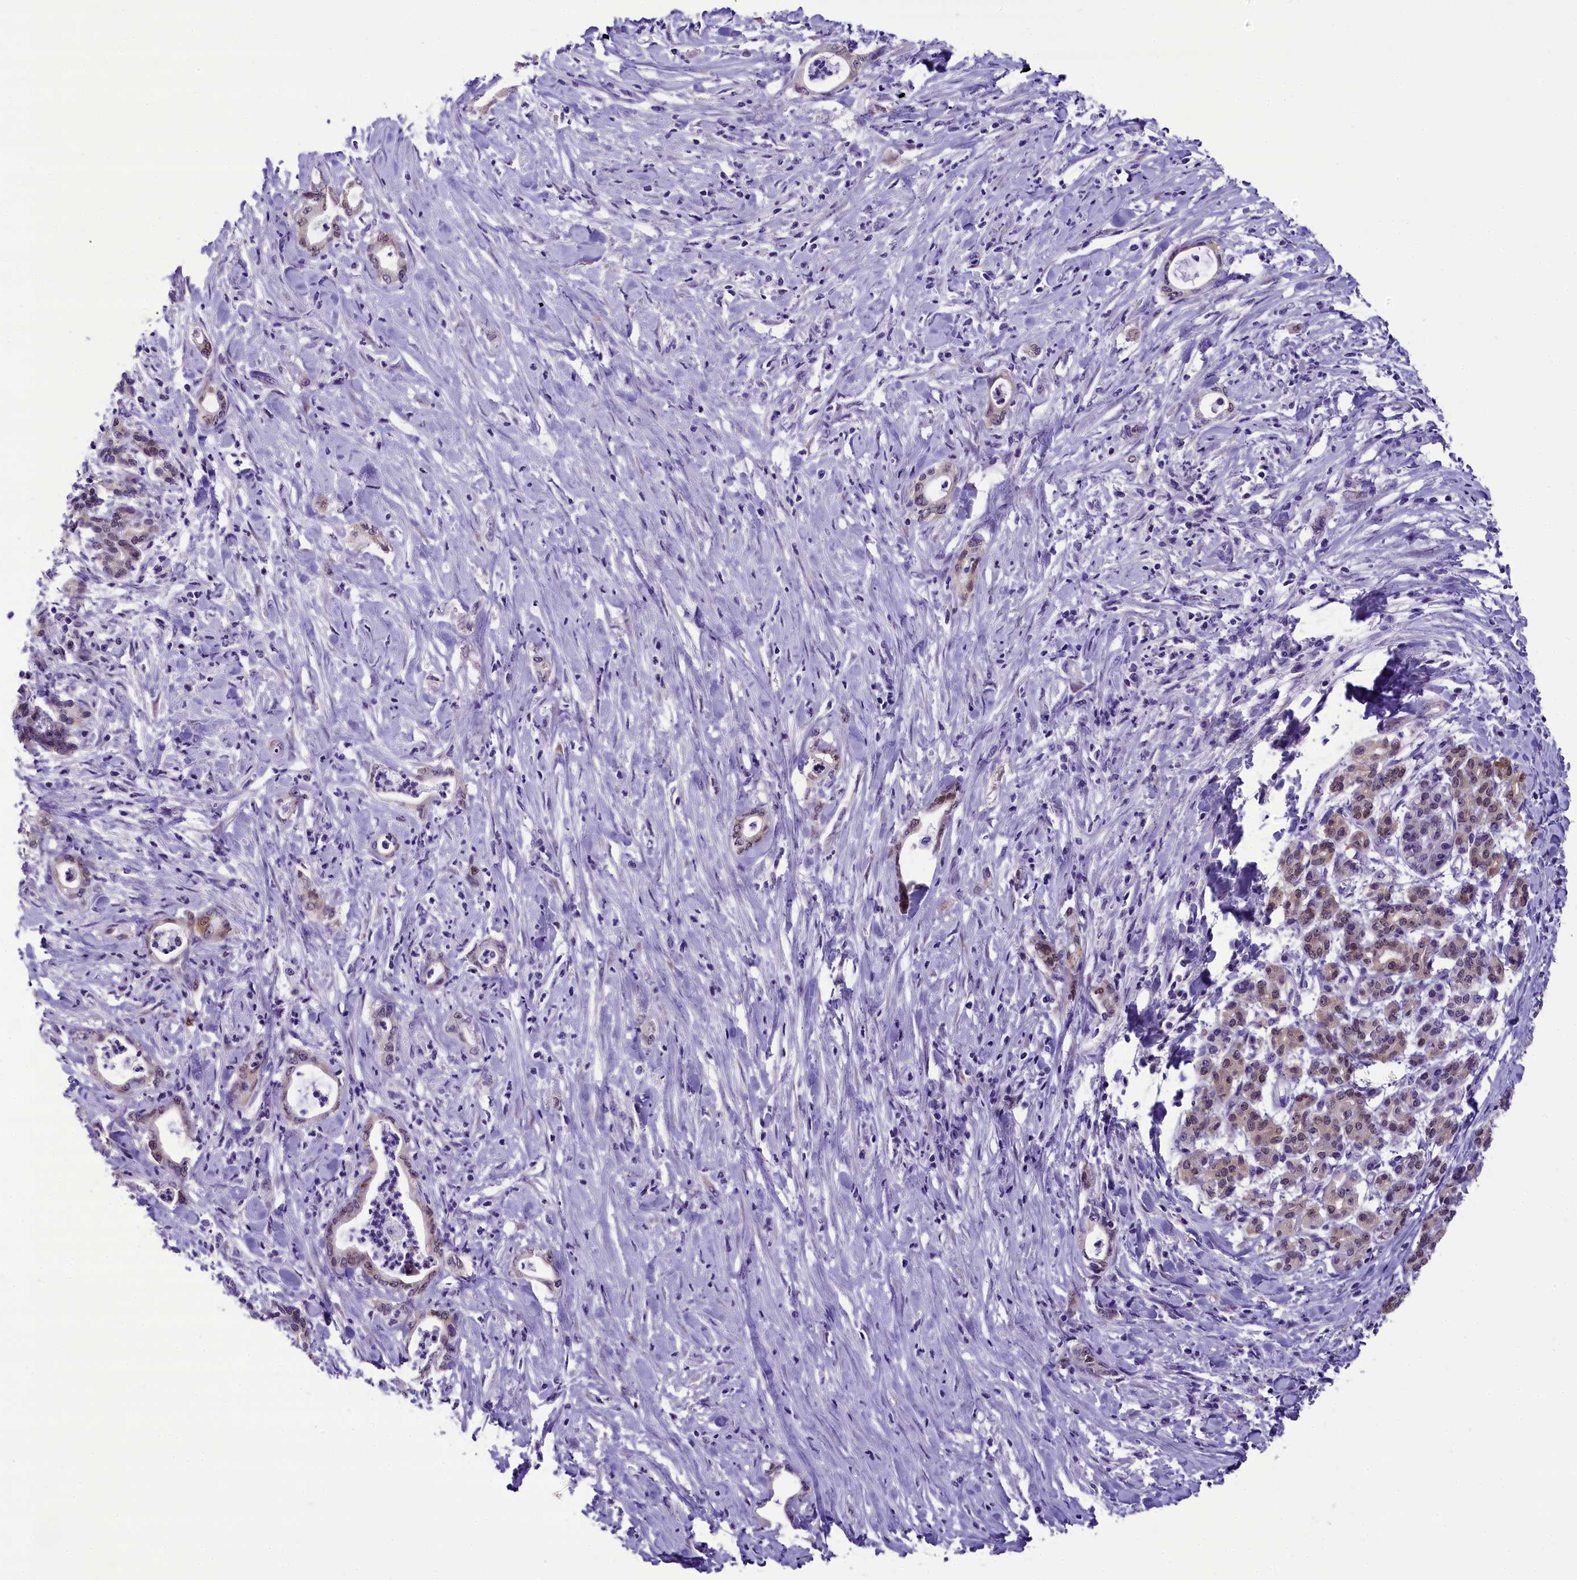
{"staining": {"intensity": "weak", "quantity": "<25%", "location": "nuclear"}, "tissue": "pancreatic cancer", "cell_type": "Tumor cells", "image_type": "cancer", "snomed": [{"axis": "morphology", "description": "Normal tissue, NOS"}, {"axis": "morphology", "description": "Adenocarcinoma, NOS"}, {"axis": "topography", "description": "Pancreas"}], "caption": "Human adenocarcinoma (pancreatic) stained for a protein using immunohistochemistry (IHC) exhibits no expression in tumor cells.", "gene": "PRR15", "patient": {"sex": "female", "age": 55}}